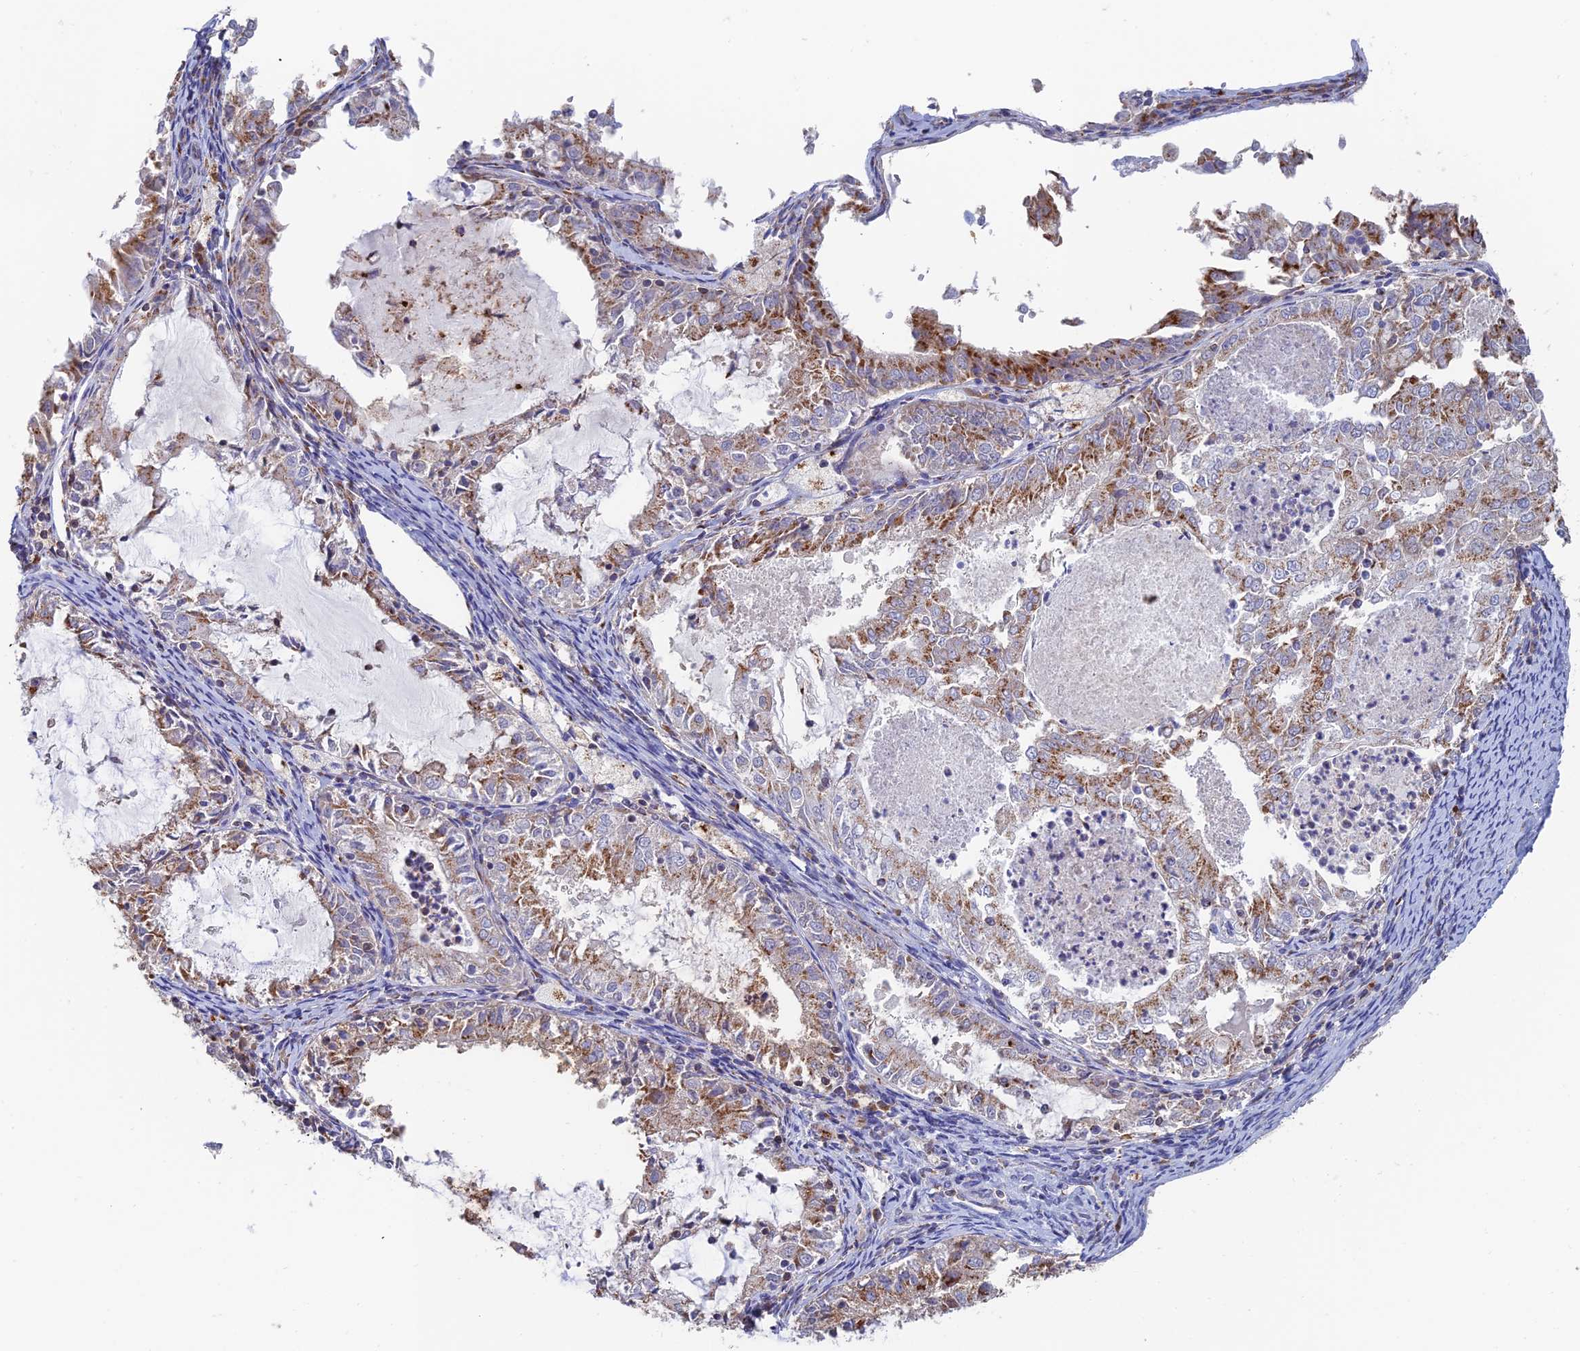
{"staining": {"intensity": "moderate", "quantity": ">75%", "location": "cytoplasmic/membranous"}, "tissue": "endometrial cancer", "cell_type": "Tumor cells", "image_type": "cancer", "snomed": [{"axis": "morphology", "description": "Adenocarcinoma, NOS"}, {"axis": "topography", "description": "Endometrium"}], "caption": "Human endometrial adenocarcinoma stained for a protein (brown) exhibits moderate cytoplasmic/membranous positive staining in approximately >75% of tumor cells.", "gene": "HS2ST1", "patient": {"sex": "female", "age": 57}}